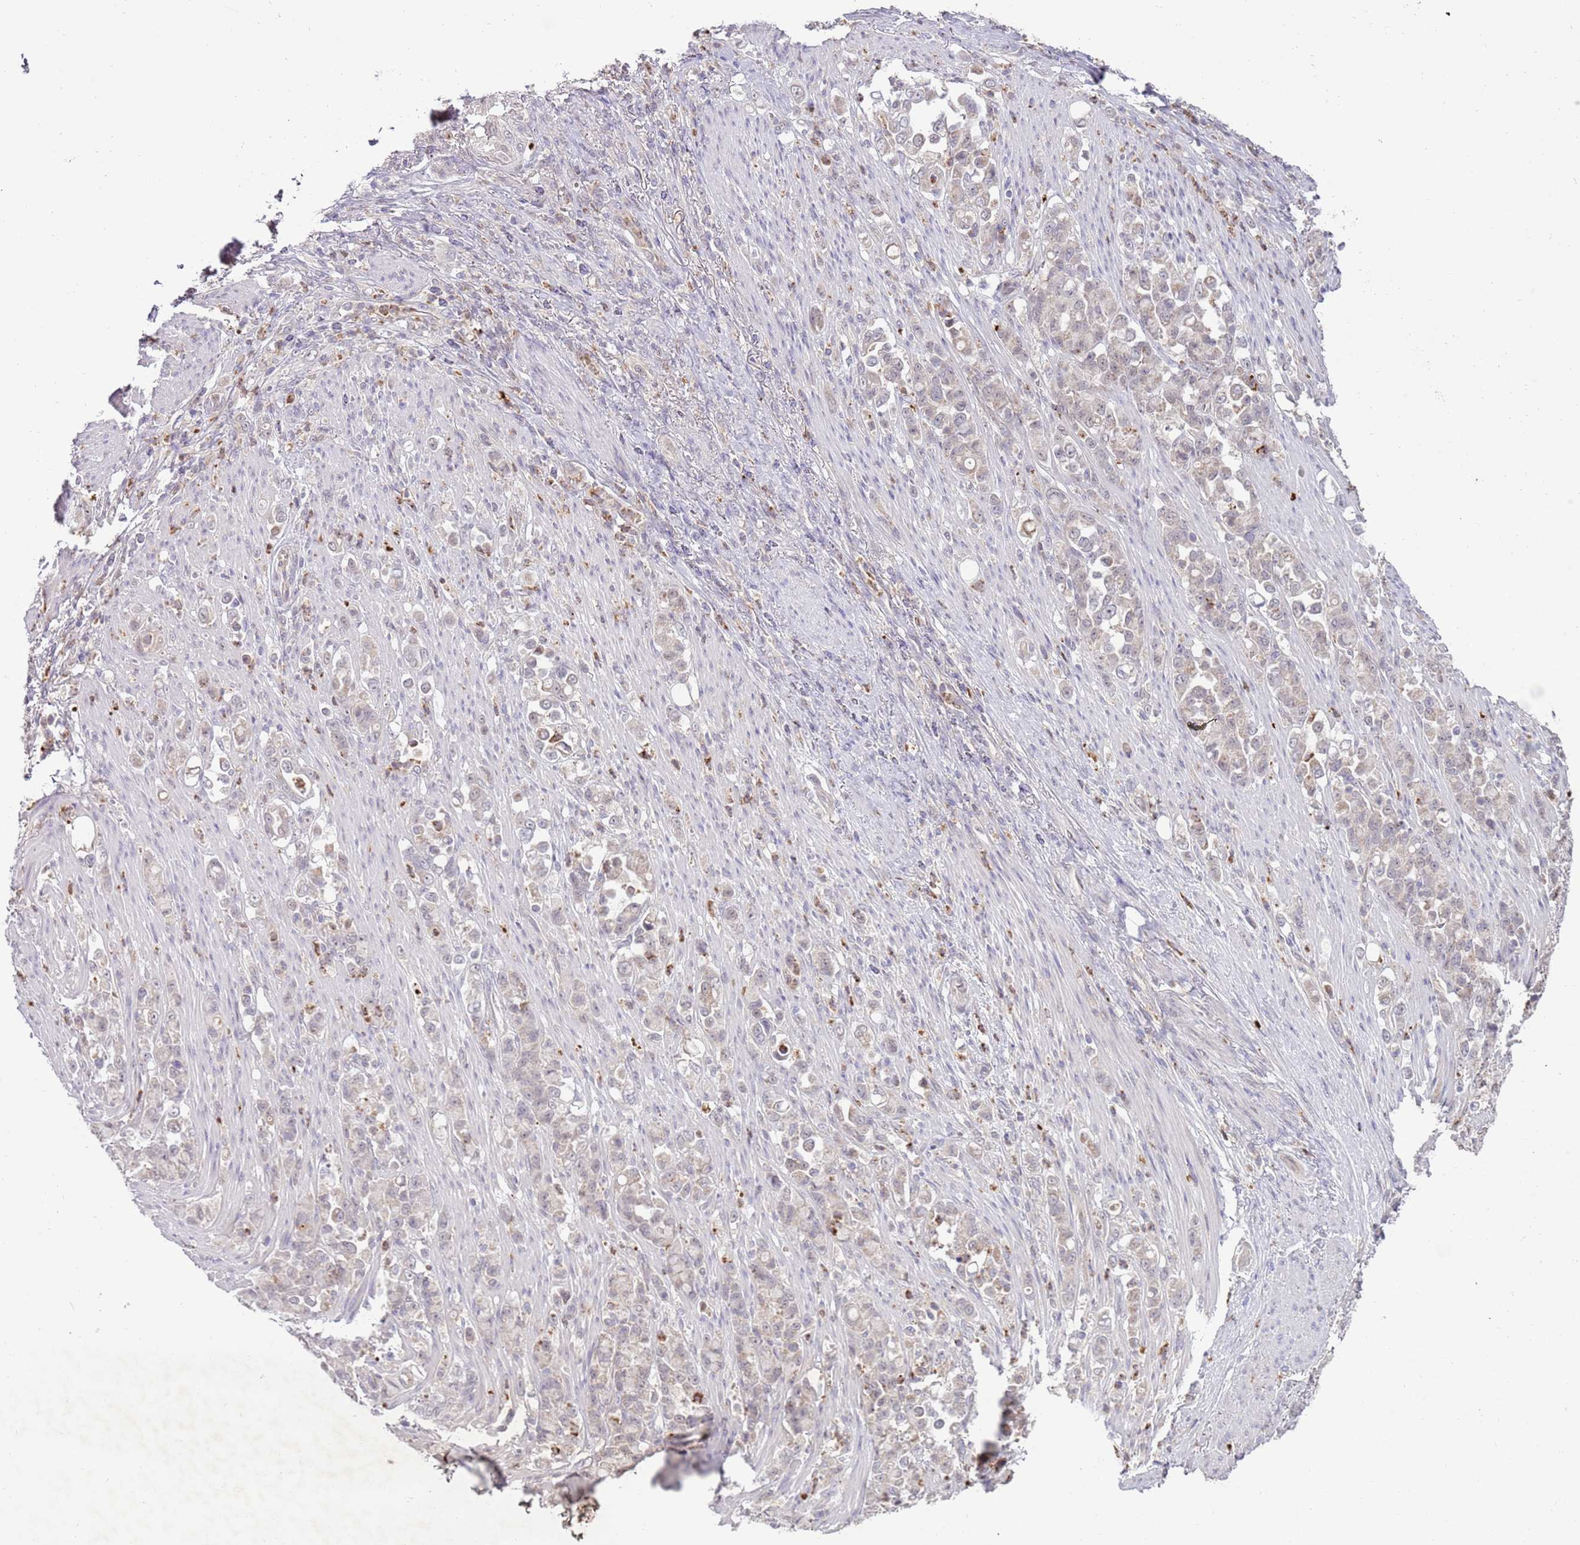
{"staining": {"intensity": "negative", "quantity": "none", "location": "none"}, "tissue": "stomach cancer", "cell_type": "Tumor cells", "image_type": "cancer", "snomed": [{"axis": "morphology", "description": "Normal tissue, NOS"}, {"axis": "morphology", "description": "Adenocarcinoma, NOS"}, {"axis": "topography", "description": "Stomach"}], "caption": "There is no significant staining in tumor cells of stomach cancer (adenocarcinoma). The staining is performed using DAB (3,3'-diaminobenzidine) brown chromogen with nuclei counter-stained in using hematoxylin.", "gene": "NBPF6", "patient": {"sex": "female", "age": 79}}